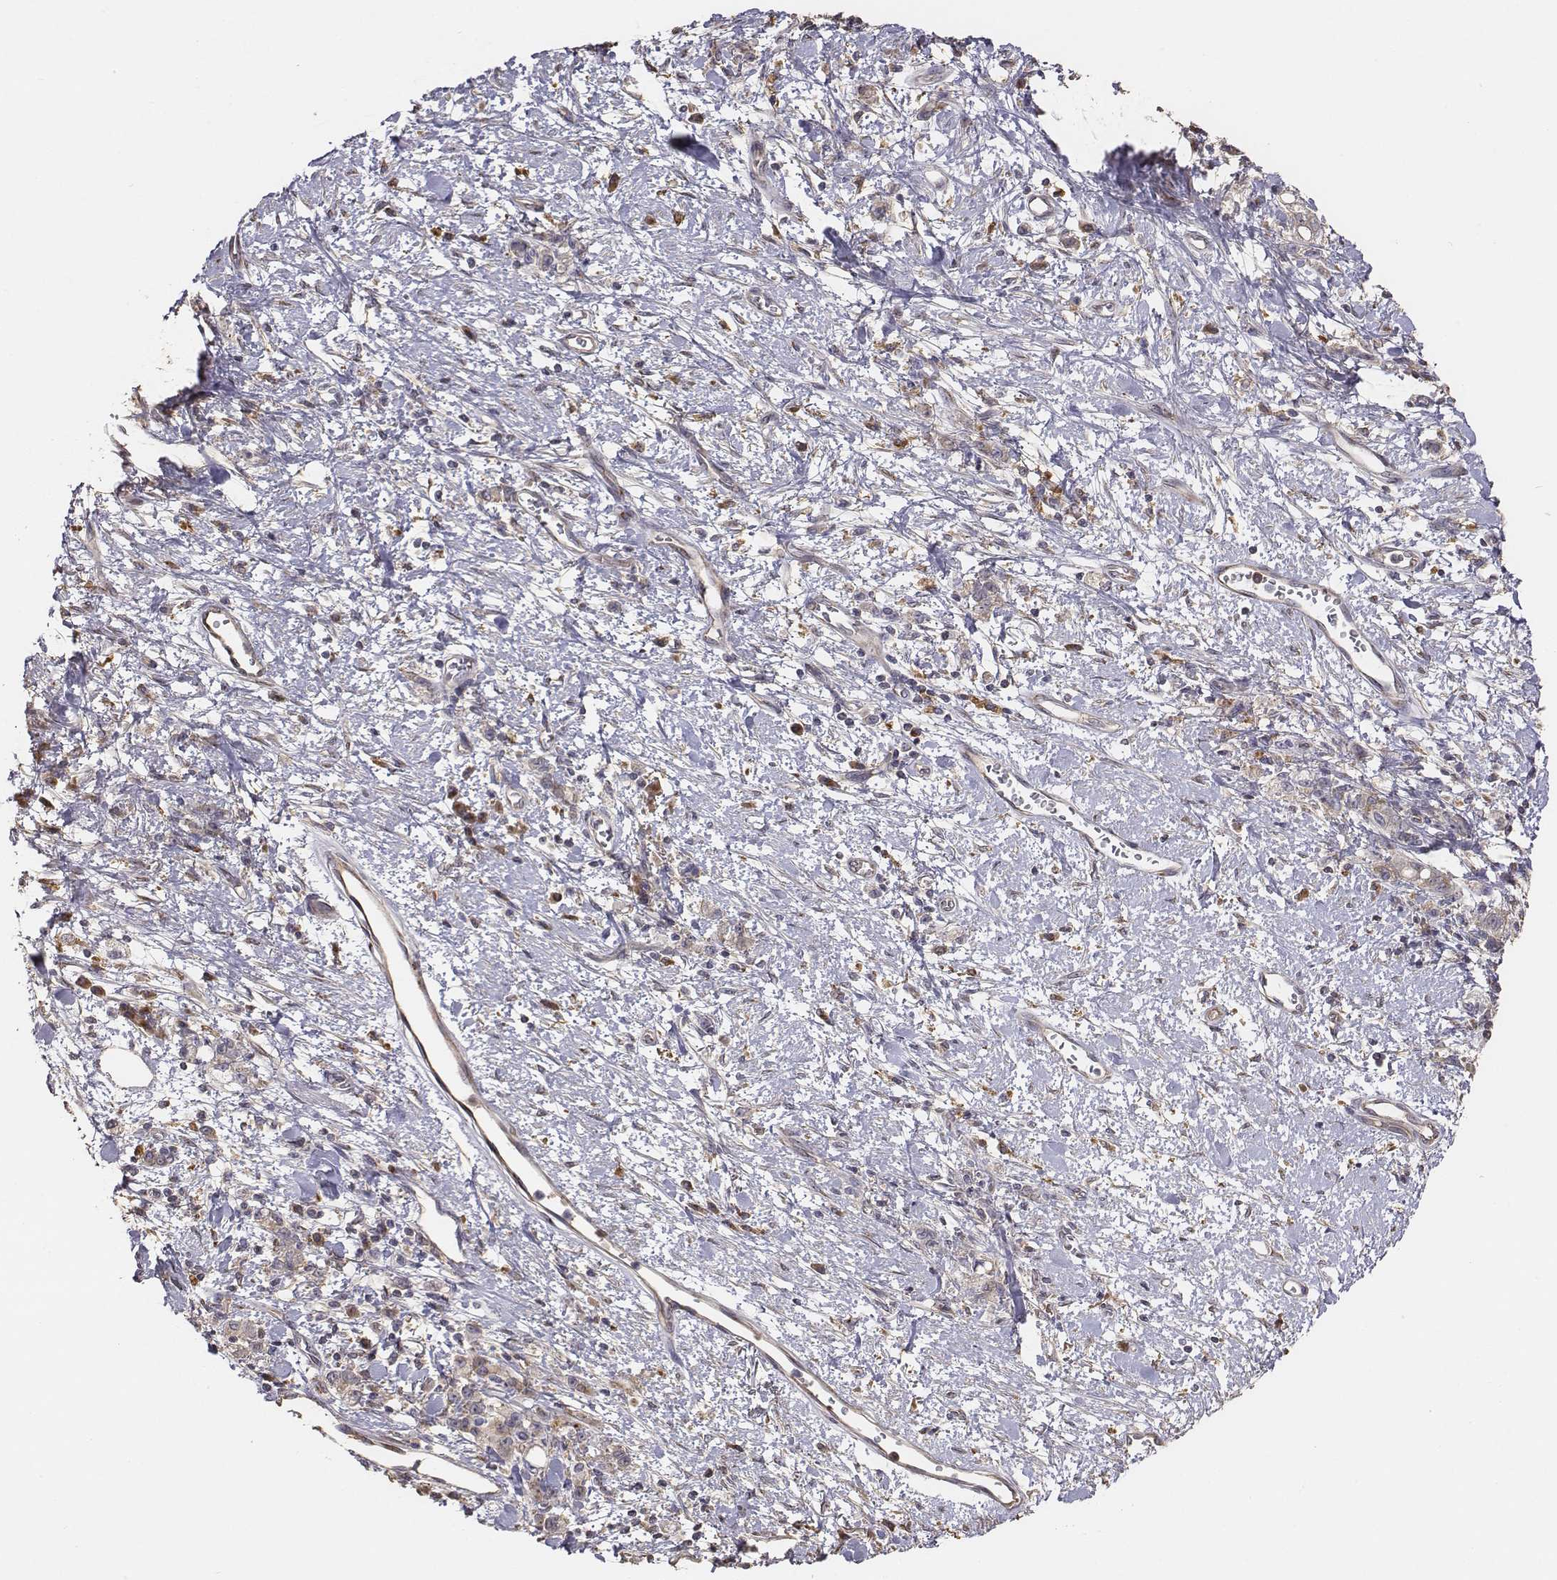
{"staining": {"intensity": "weak", "quantity": ">75%", "location": "cytoplasmic/membranous"}, "tissue": "stomach cancer", "cell_type": "Tumor cells", "image_type": "cancer", "snomed": [{"axis": "morphology", "description": "Adenocarcinoma, NOS"}, {"axis": "topography", "description": "Stomach"}], "caption": "This is a micrograph of immunohistochemistry (IHC) staining of adenocarcinoma (stomach), which shows weak positivity in the cytoplasmic/membranous of tumor cells.", "gene": "AP1B1", "patient": {"sex": "male", "age": 77}}